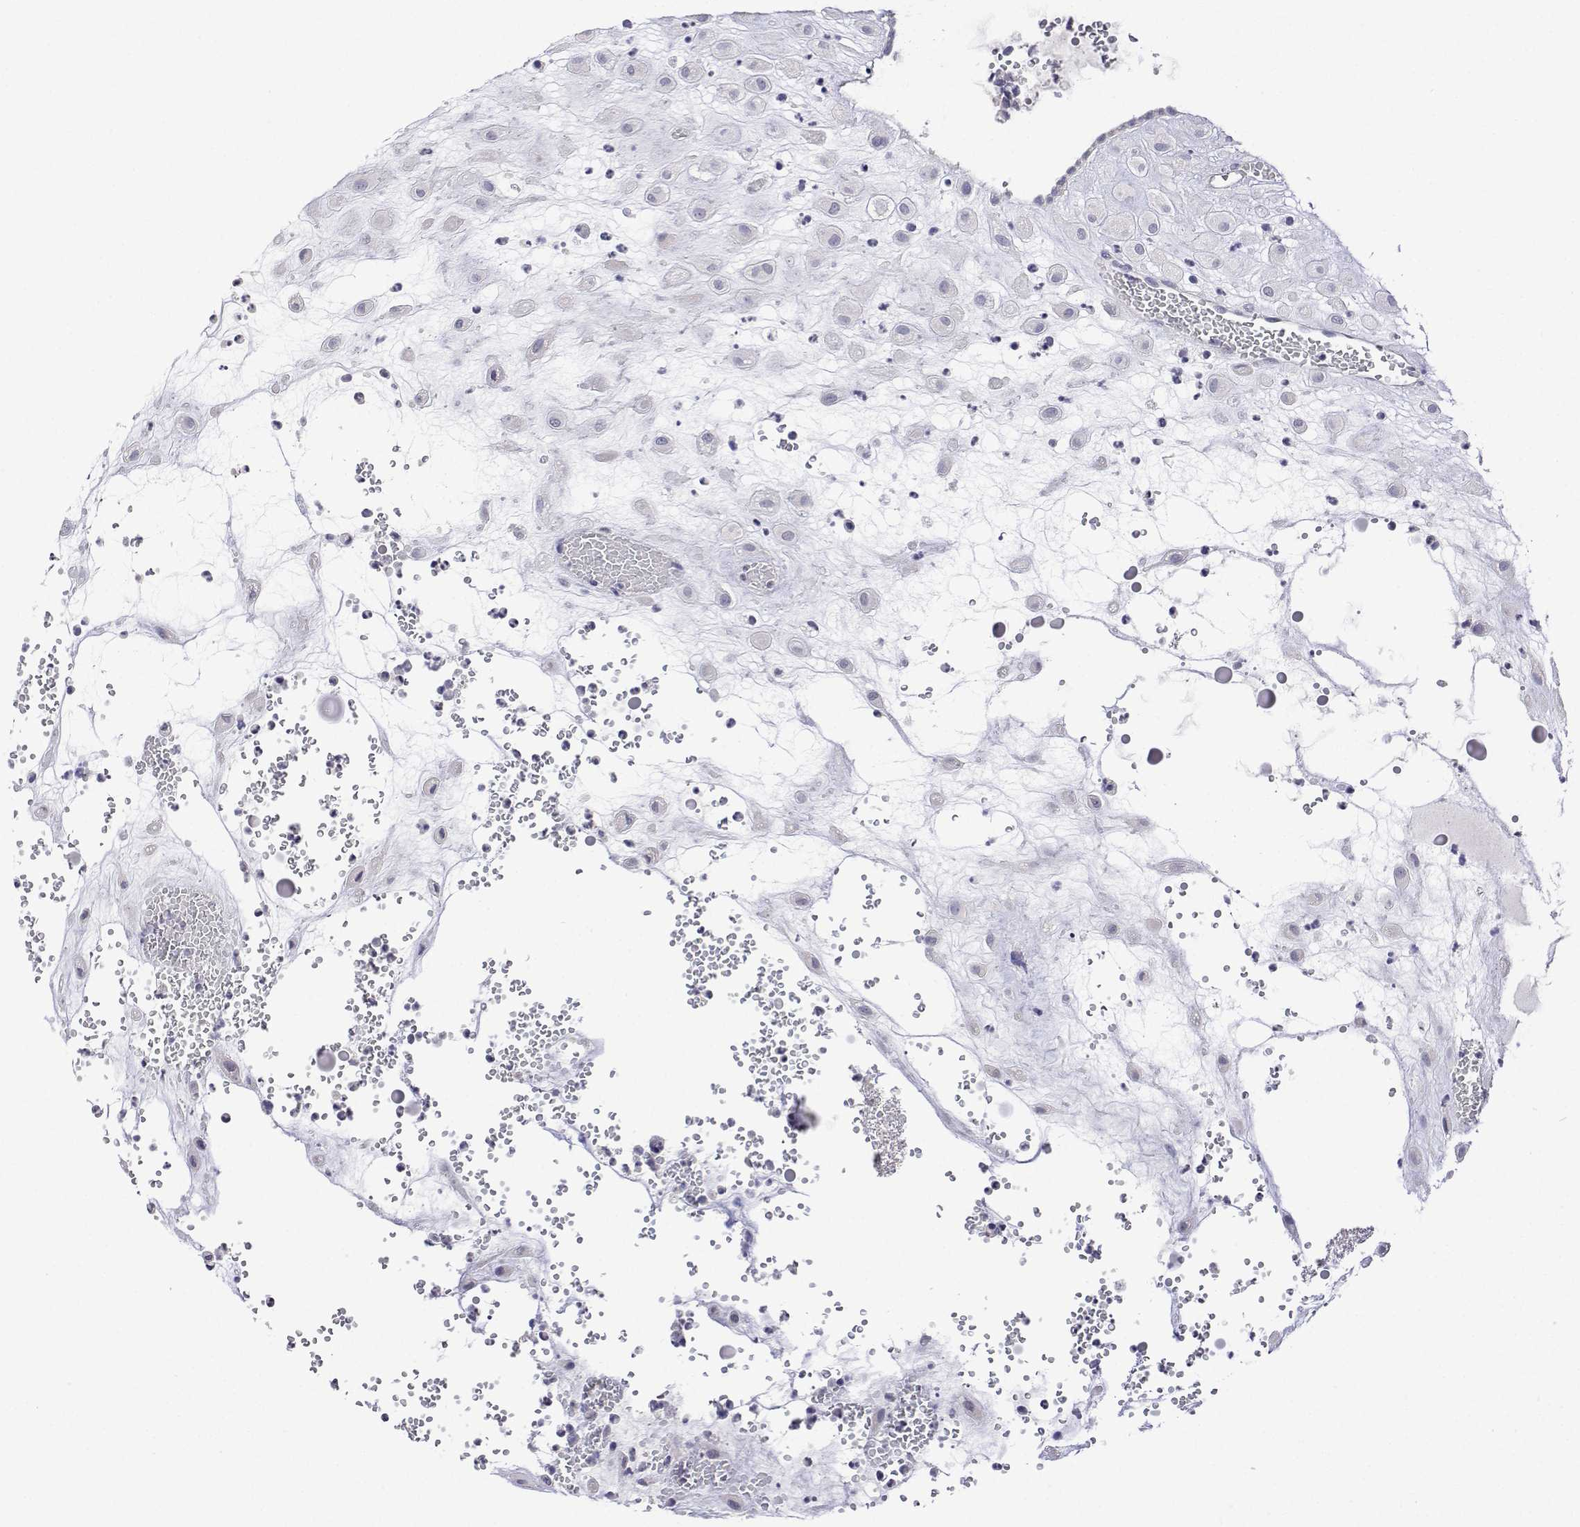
{"staining": {"intensity": "negative", "quantity": "none", "location": "none"}, "tissue": "placenta", "cell_type": "Decidual cells", "image_type": "normal", "snomed": [{"axis": "morphology", "description": "Normal tissue, NOS"}, {"axis": "topography", "description": "Placenta"}], "caption": "This micrograph is of unremarkable placenta stained with IHC to label a protein in brown with the nuclei are counter-stained blue. There is no expression in decidual cells. Nuclei are stained in blue.", "gene": "PLCB1", "patient": {"sex": "female", "age": 24}}